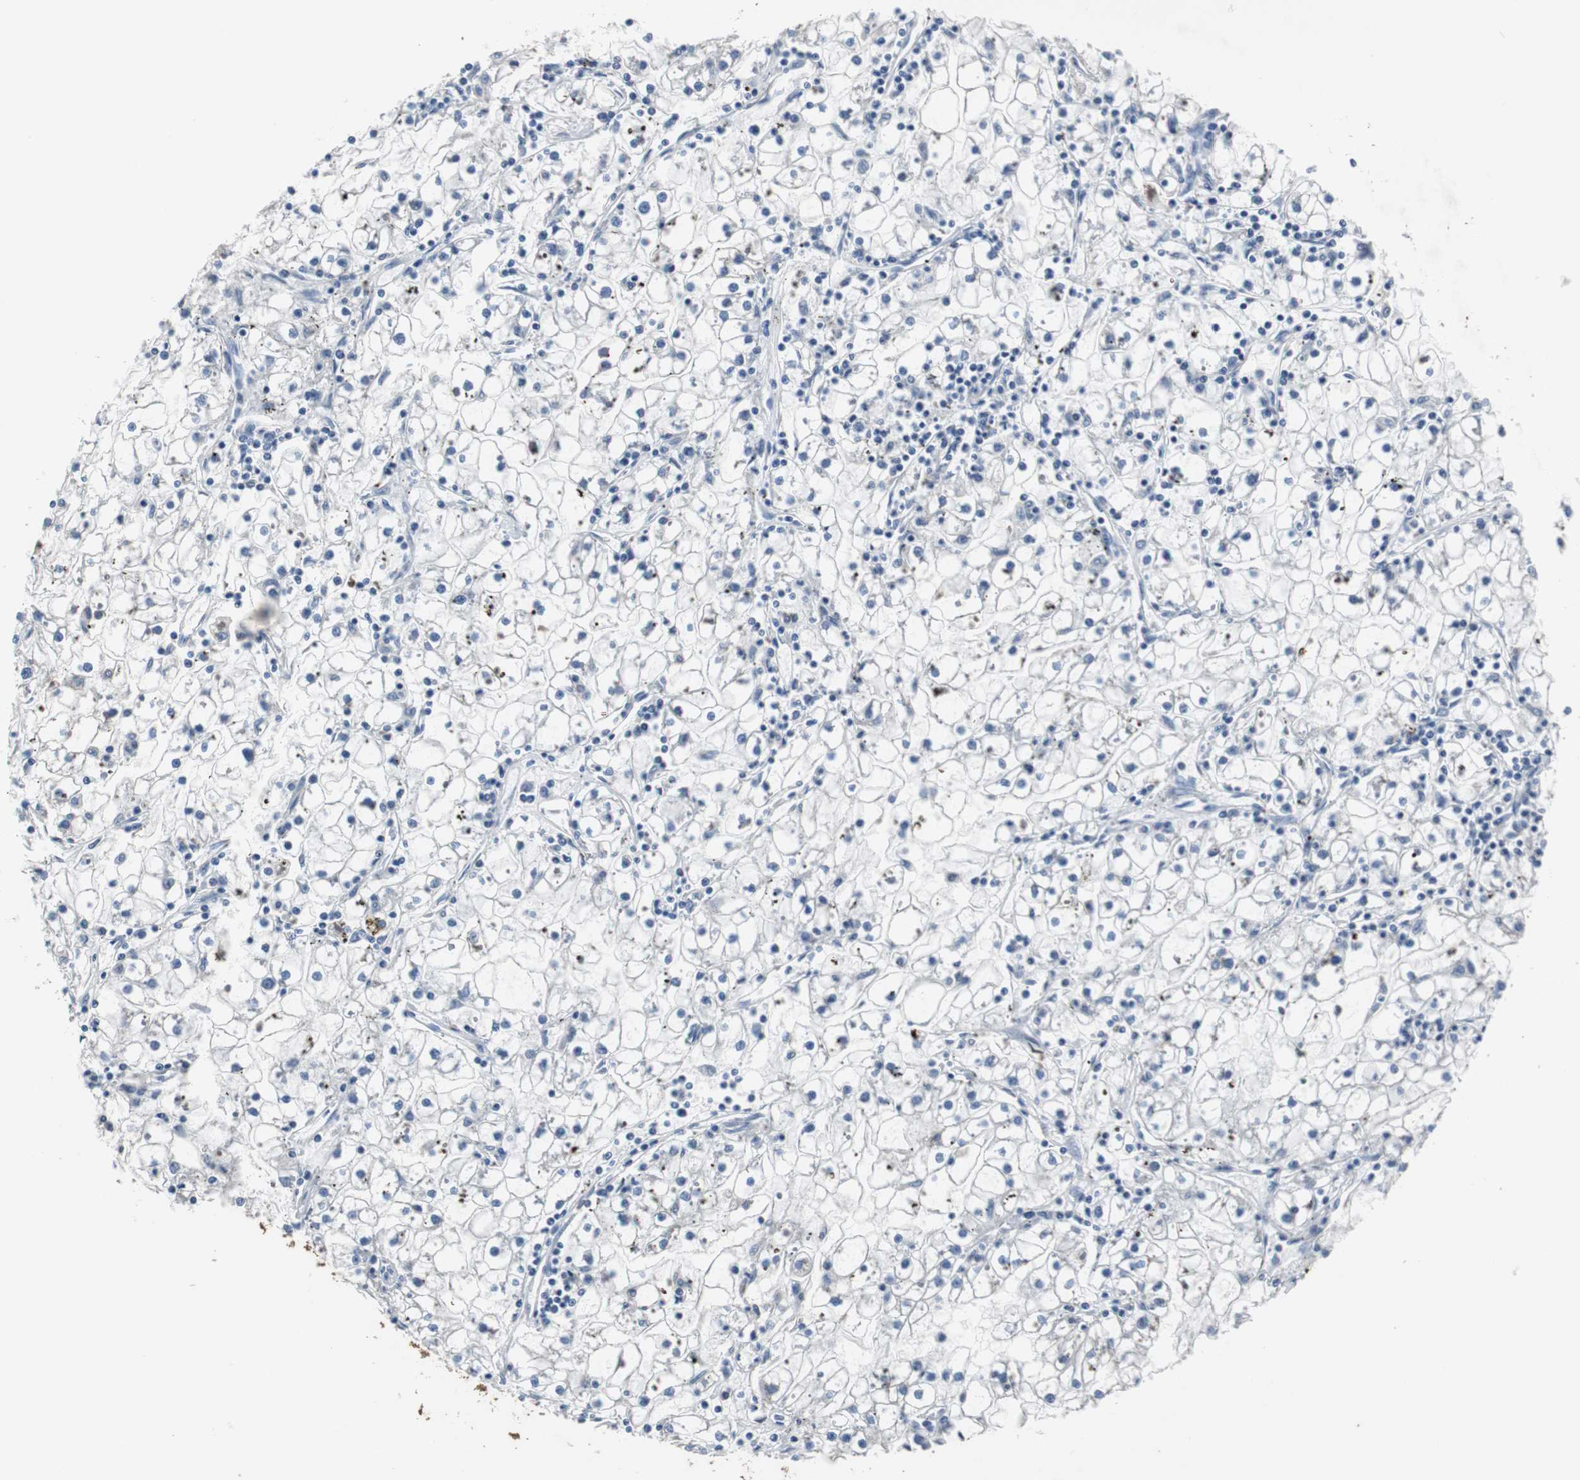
{"staining": {"intensity": "negative", "quantity": "none", "location": "none"}, "tissue": "renal cancer", "cell_type": "Tumor cells", "image_type": "cancer", "snomed": [{"axis": "morphology", "description": "Adenocarcinoma, NOS"}, {"axis": "topography", "description": "Kidney"}], "caption": "A photomicrograph of human renal cancer is negative for staining in tumor cells.", "gene": "USP10", "patient": {"sex": "male", "age": 56}}